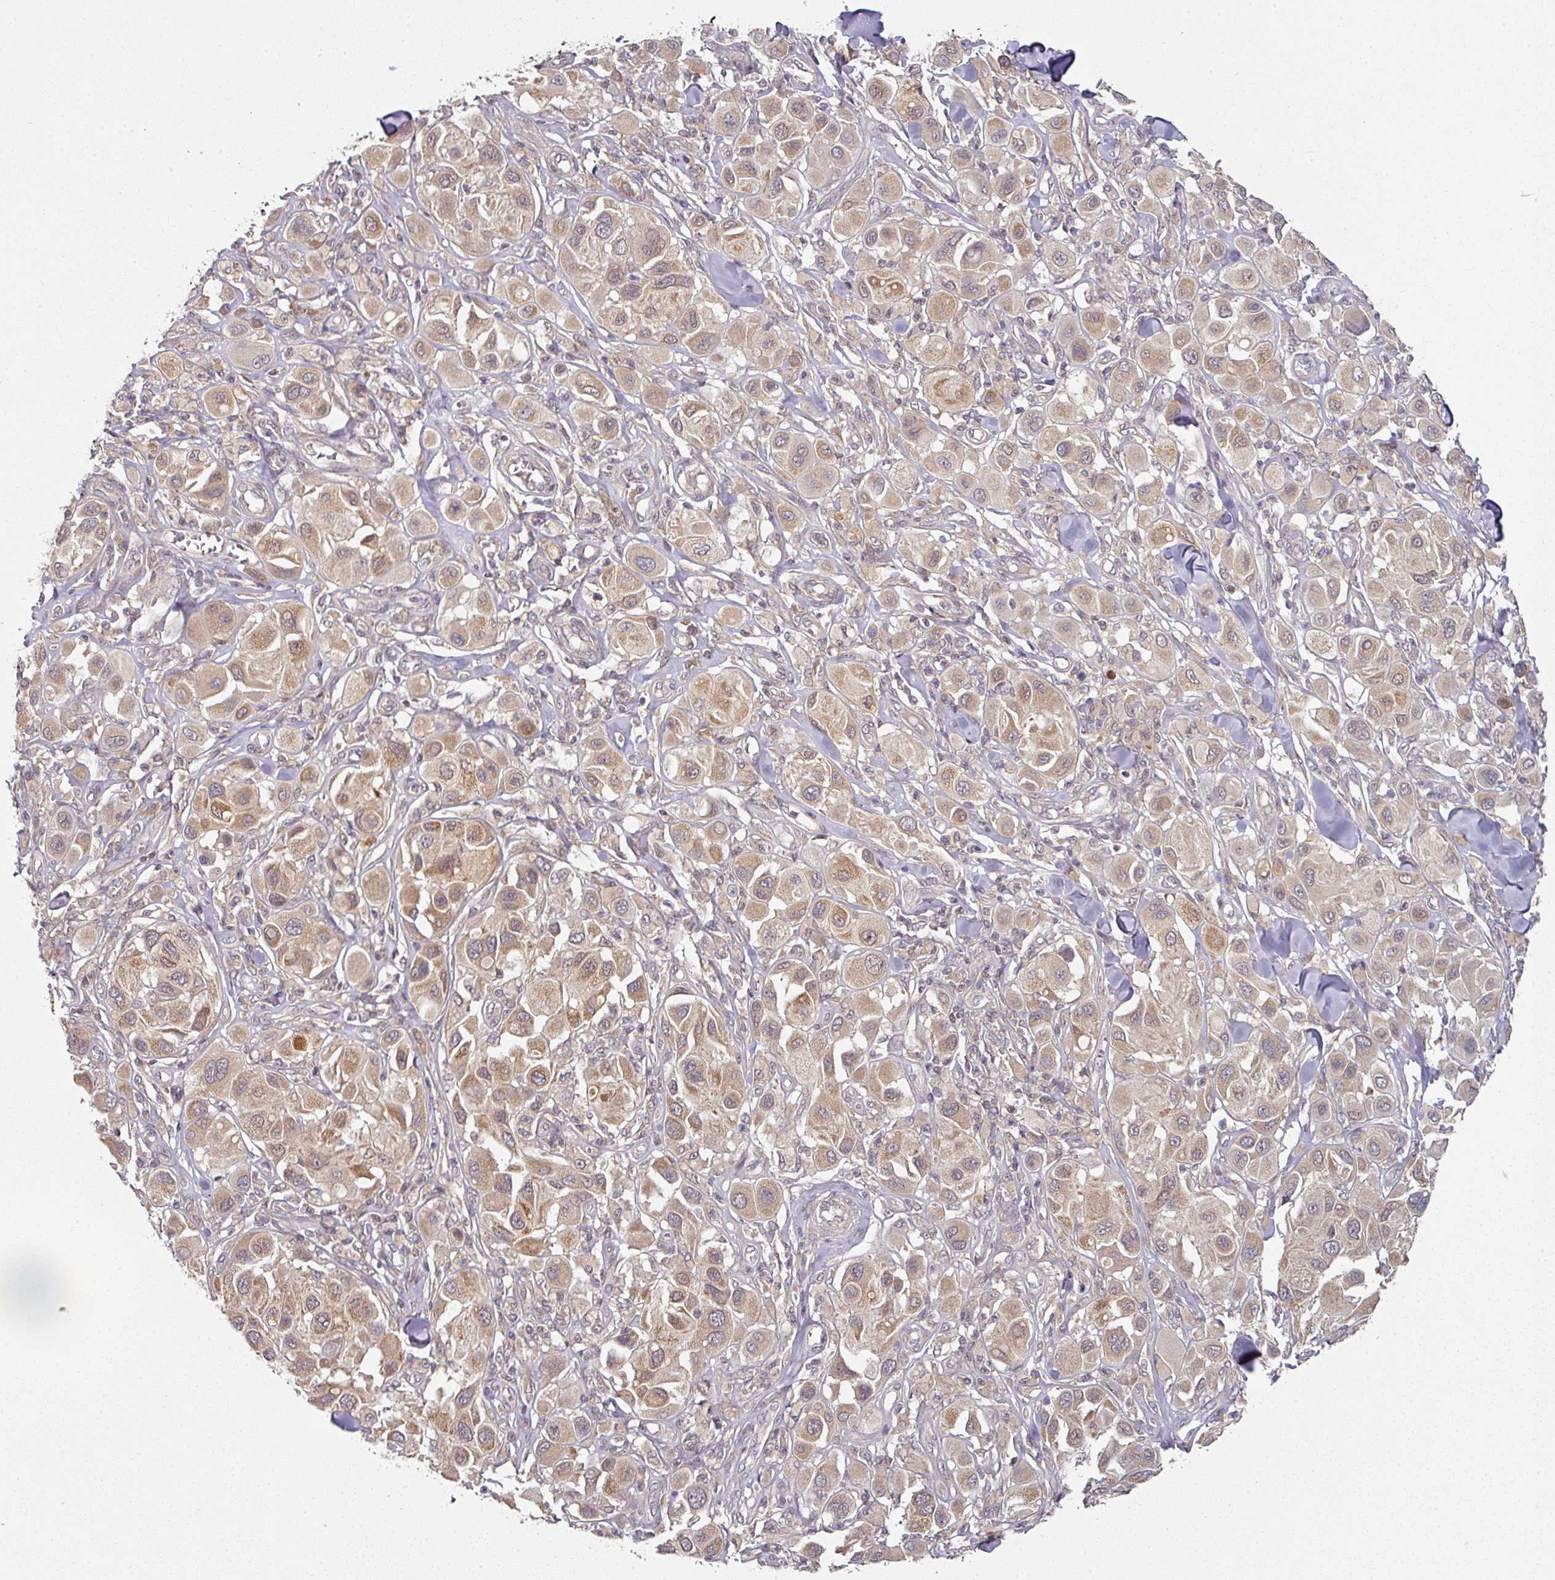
{"staining": {"intensity": "moderate", "quantity": ">75%", "location": "cytoplasmic/membranous"}, "tissue": "melanoma", "cell_type": "Tumor cells", "image_type": "cancer", "snomed": [{"axis": "morphology", "description": "Malignant melanoma, Metastatic site"}, {"axis": "topography", "description": "Skin"}], "caption": "Immunohistochemistry photomicrograph of neoplastic tissue: human melanoma stained using IHC demonstrates medium levels of moderate protein expression localized specifically in the cytoplasmic/membranous of tumor cells, appearing as a cytoplasmic/membranous brown color.", "gene": "MAP2K2", "patient": {"sex": "male", "age": 41}}